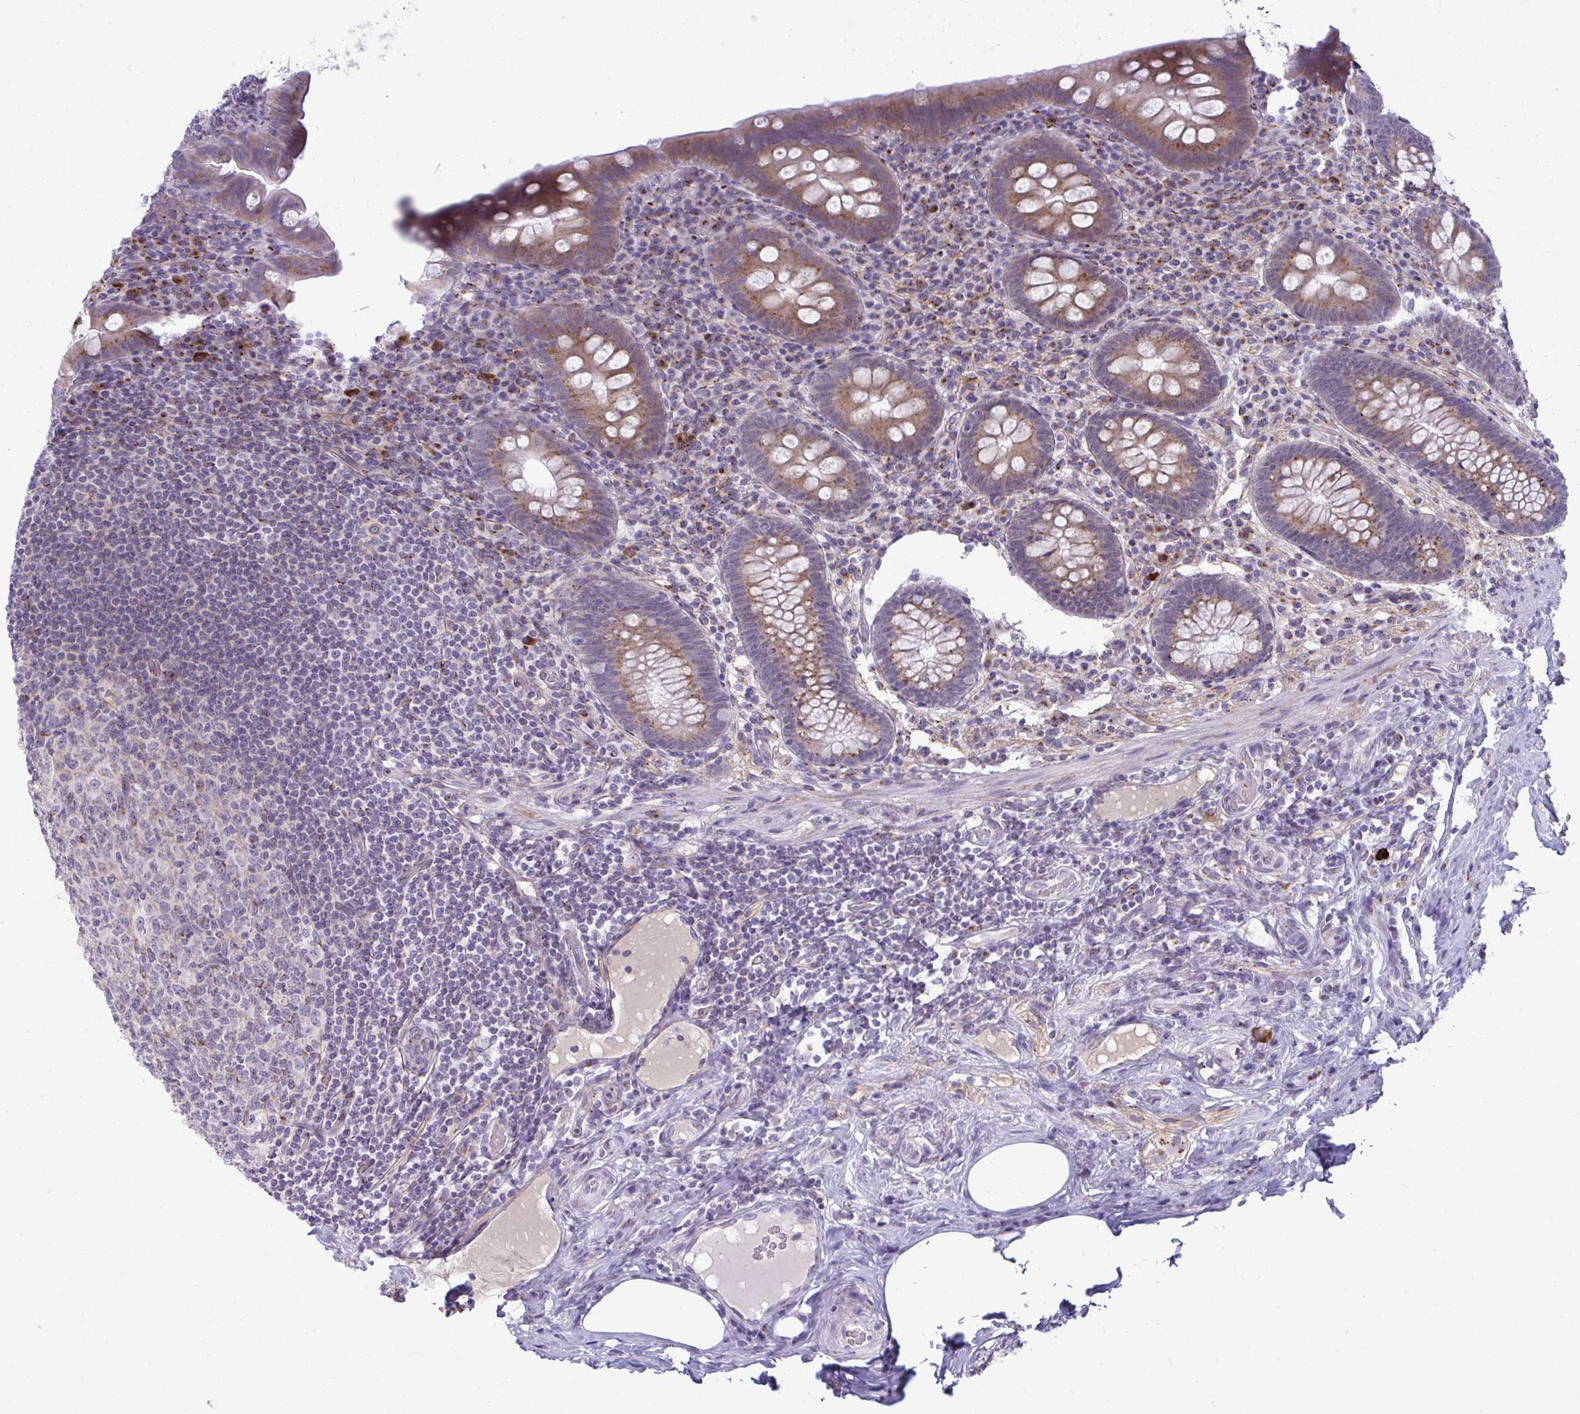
{"staining": {"intensity": "moderate", "quantity": ">75%", "location": "cytoplasmic/membranous"}, "tissue": "appendix", "cell_type": "Glandular cells", "image_type": "normal", "snomed": [{"axis": "morphology", "description": "Normal tissue, NOS"}, {"axis": "topography", "description": "Appendix"}], "caption": "A brown stain shows moderate cytoplasmic/membranous positivity of a protein in glandular cells of benign human appendix.", "gene": "DTX4", "patient": {"sex": "male", "age": 71}}